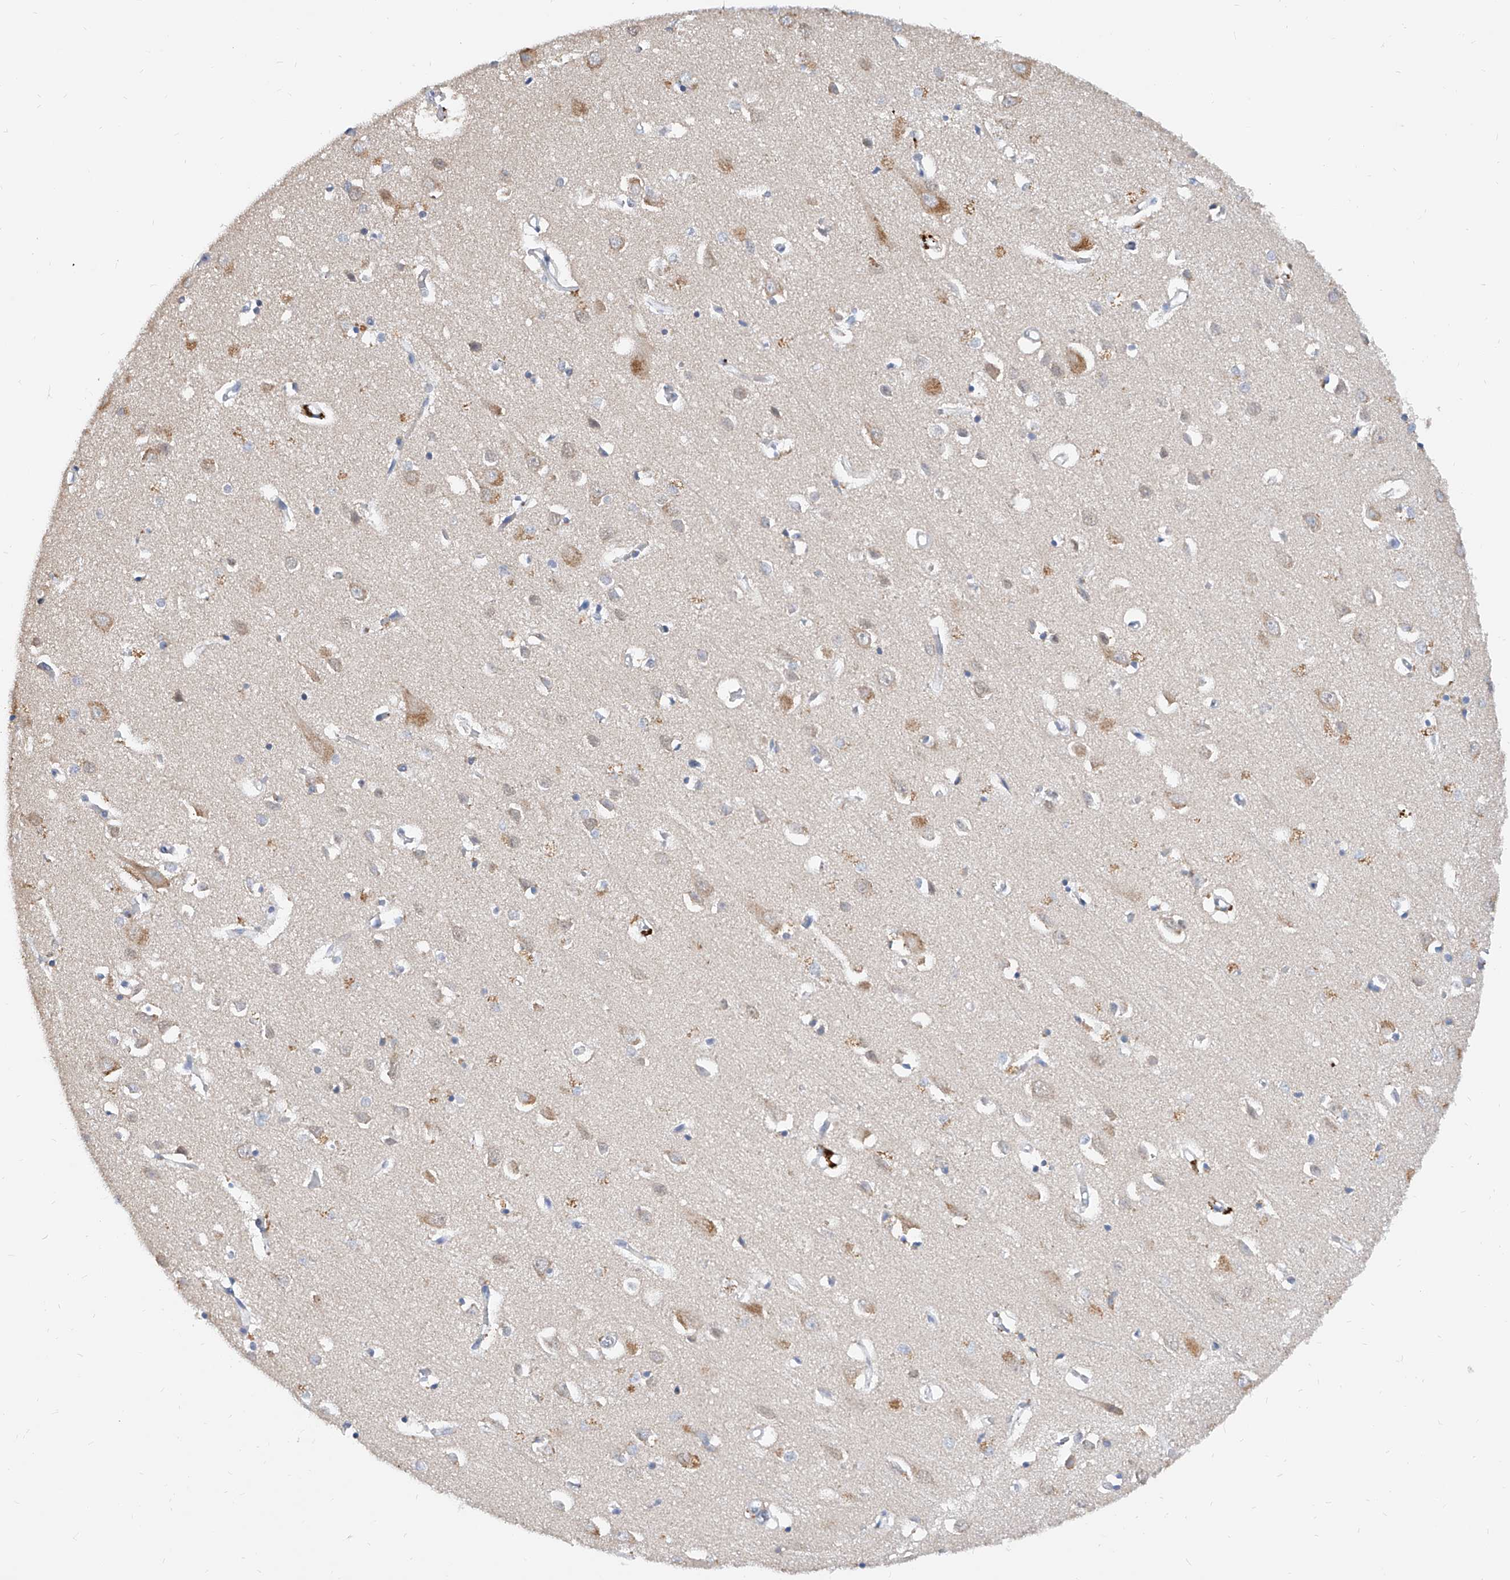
{"staining": {"intensity": "negative", "quantity": "none", "location": "none"}, "tissue": "cerebral cortex", "cell_type": "Endothelial cells", "image_type": "normal", "snomed": [{"axis": "morphology", "description": "Normal tissue, NOS"}, {"axis": "topography", "description": "Cerebral cortex"}], "caption": "There is no significant staining in endothelial cells of cerebral cortex. (DAB (3,3'-diaminobenzidine) immunohistochemistry, high magnification).", "gene": "CARMIL3", "patient": {"sex": "female", "age": 64}}